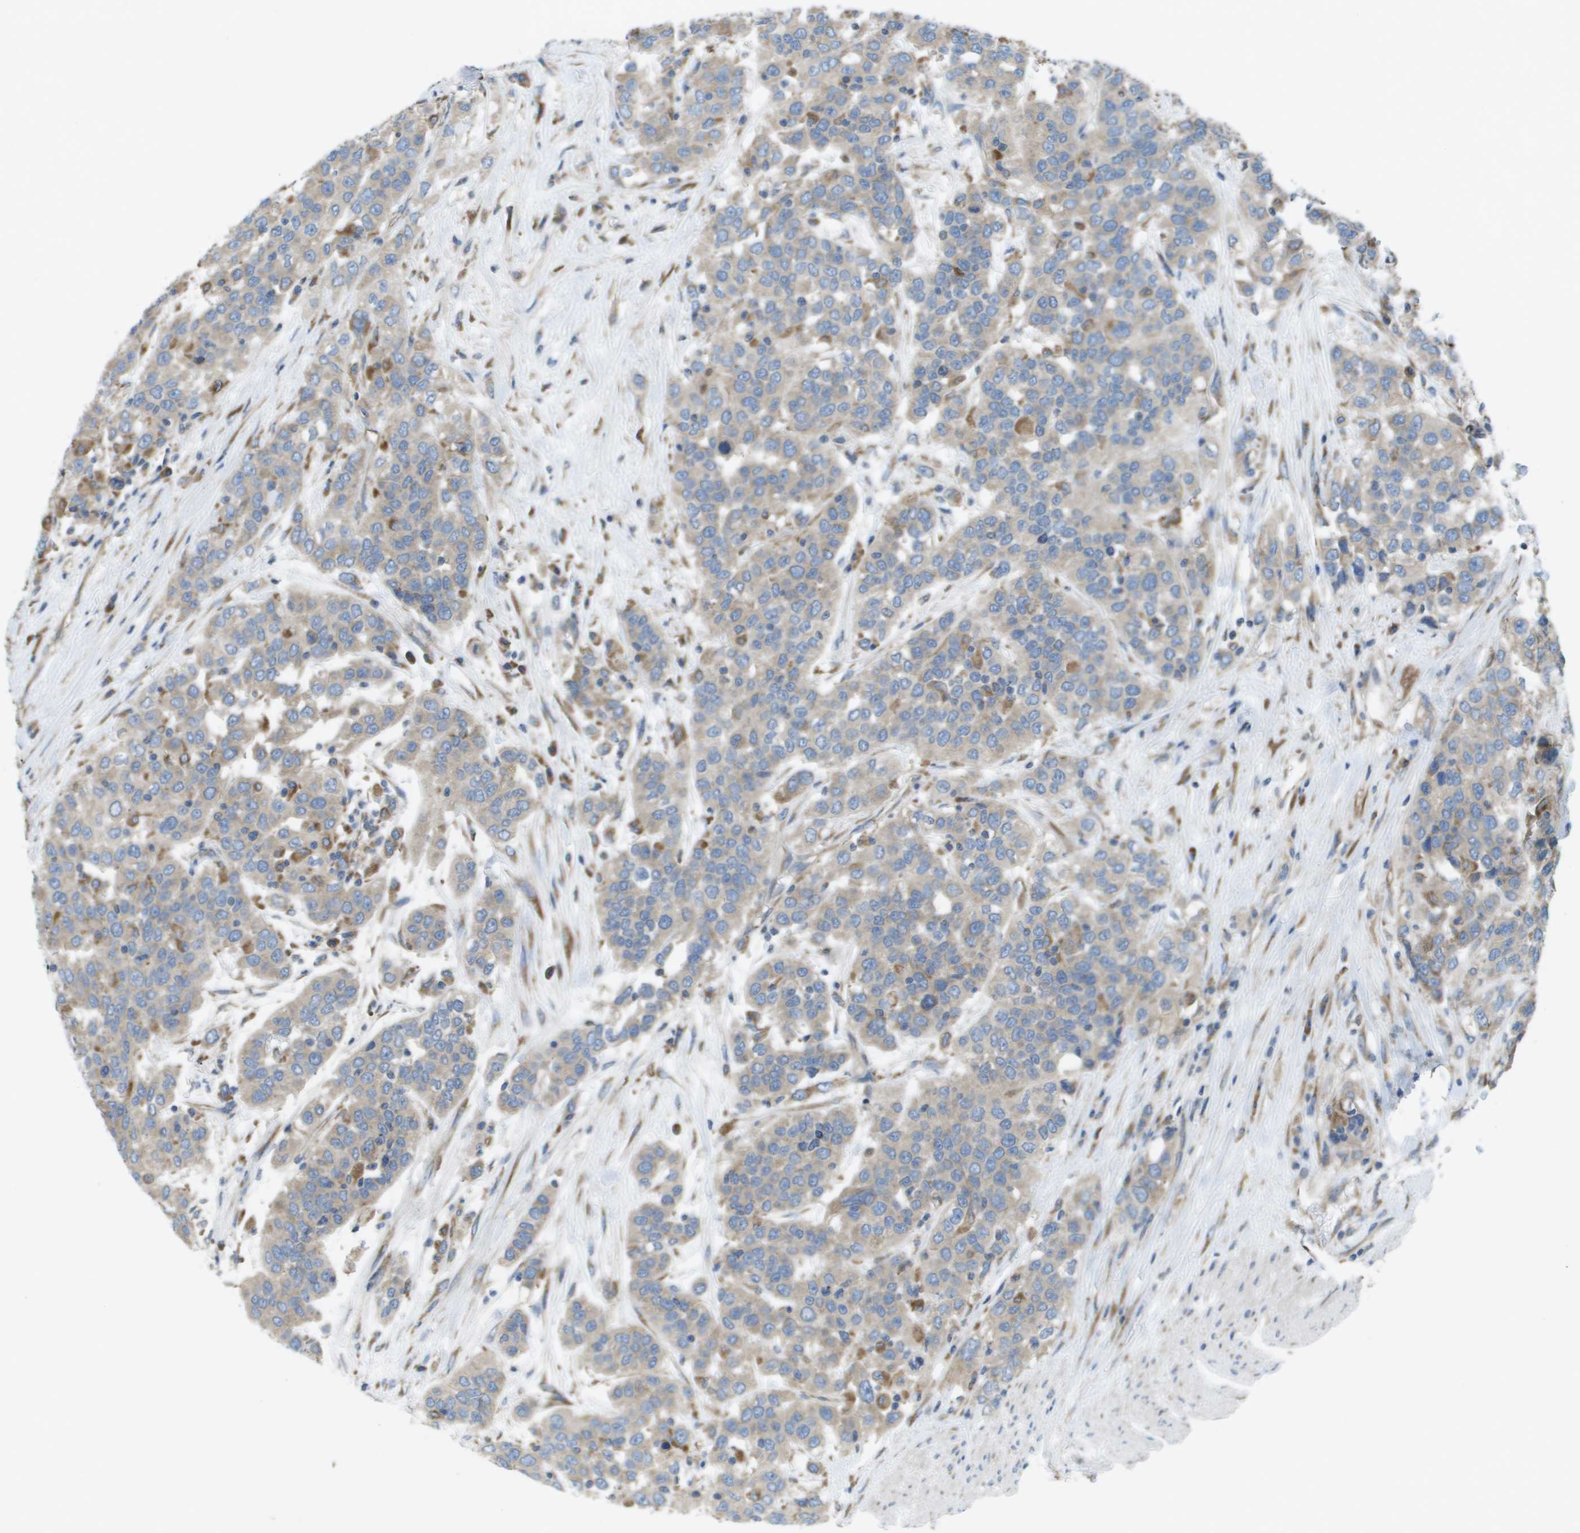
{"staining": {"intensity": "weak", "quantity": ">75%", "location": "cytoplasmic/membranous"}, "tissue": "urothelial cancer", "cell_type": "Tumor cells", "image_type": "cancer", "snomed": [{"axis": "morphology", "description": "Urothelial carcinoma, High grade"}, {"axis": "topography", "description": "Urinary bladder"}], "caption": "High-grade urothelial carcinoma stained with immunohistochemistry (IHC) displays weak cytoplasmic/membranous positivity in about >75% of tumor cells.", "gene": "CLCN2", "patient": {"sex": "female", "age": 80}}